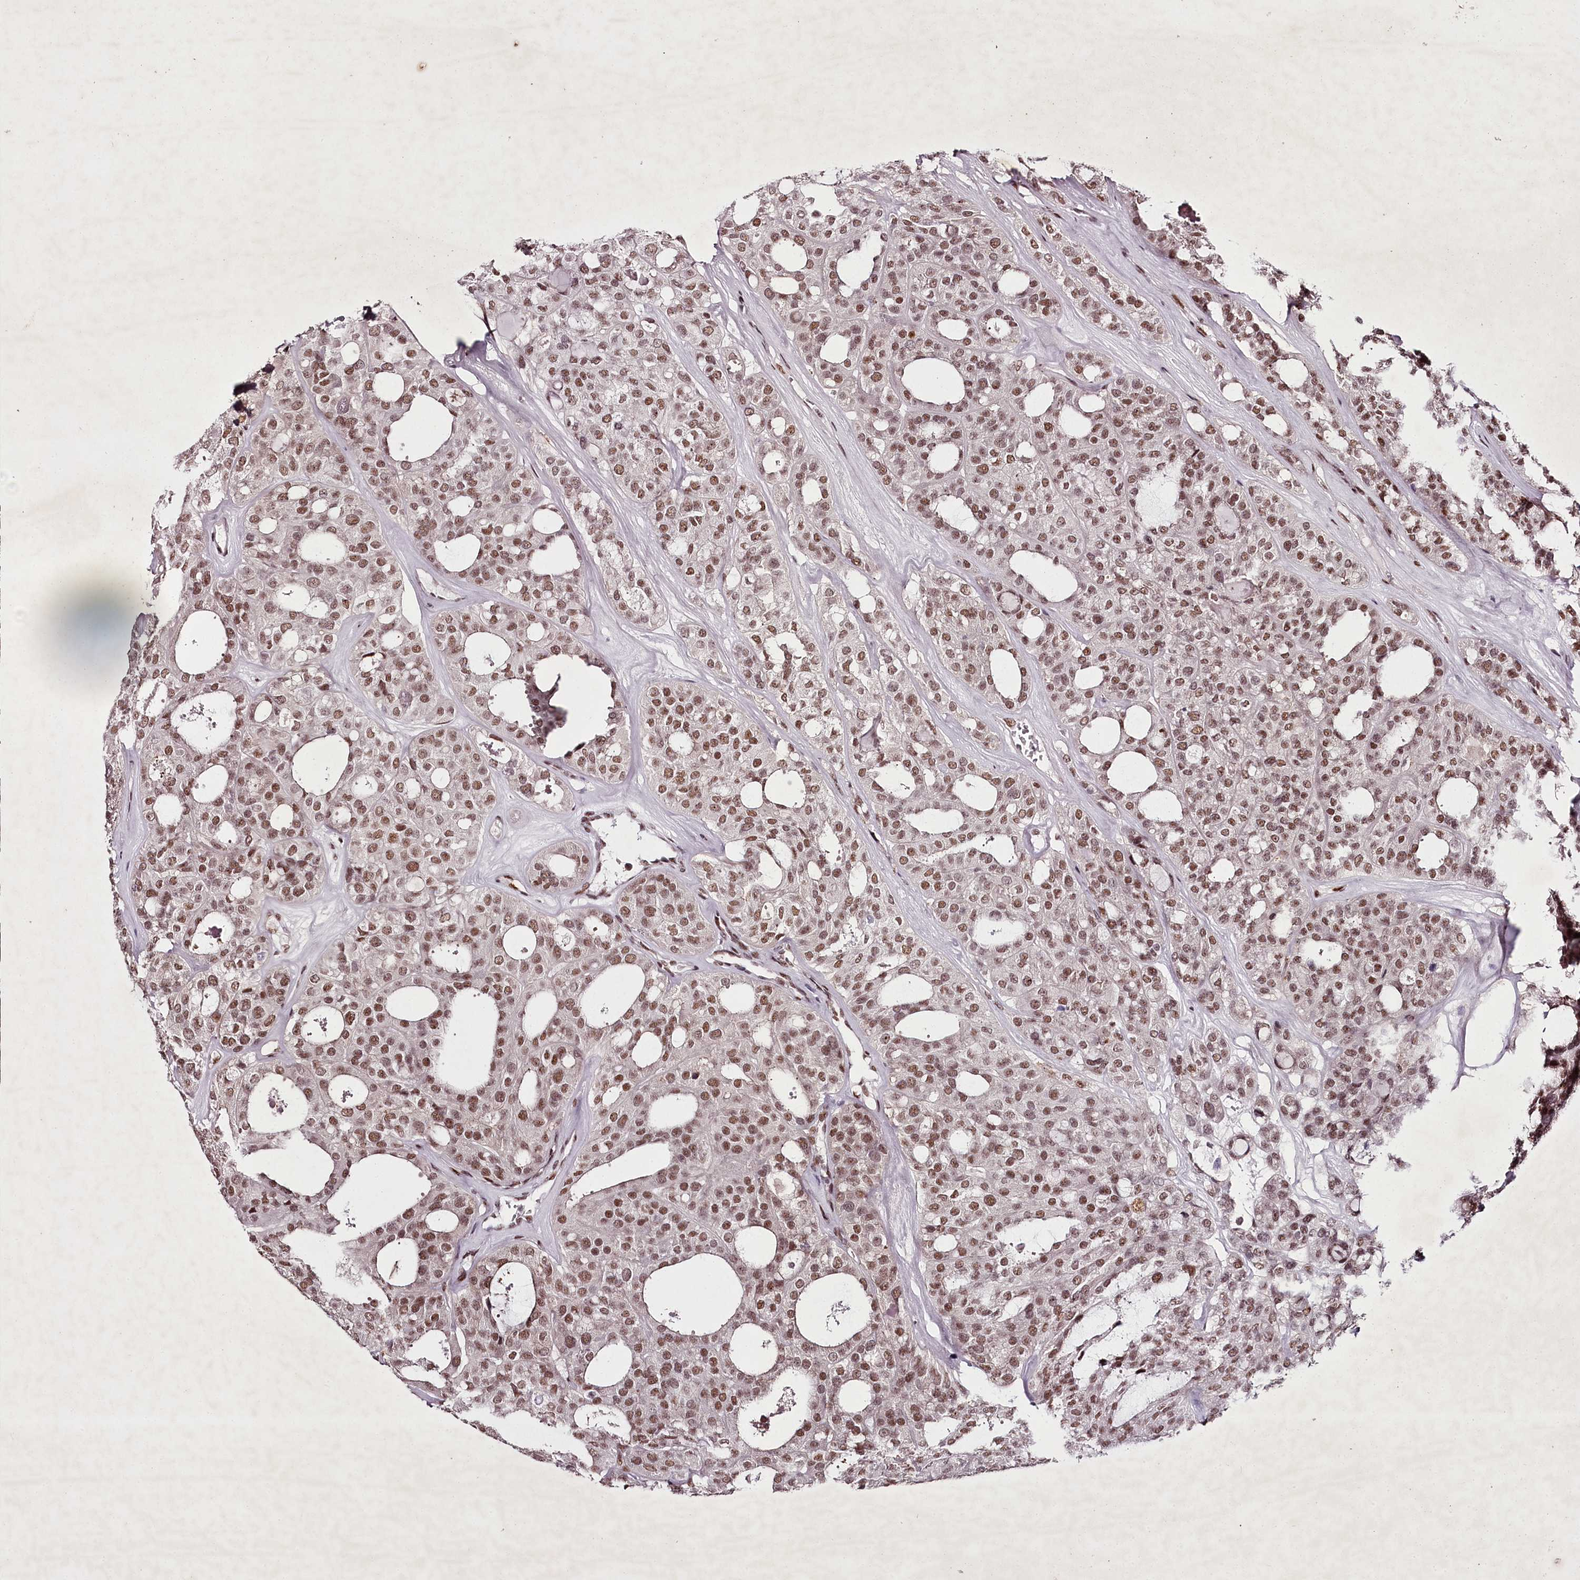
{"staining": {"intensity": "moderate", "quantity": ">75%", "location": "nuclear"}, "tissue": "thyroid cancer", "cell_type": "Tumor cells", "image_type": "cancer", "snomed": [{"axis": "morphology", "description": "Follicular adenoma carcinoma, NOS"}, {"axis": "topography", "description": "Thyroid gland"}], "caption": "An image of thyroid cancer stained for a protein displays moderate nuclear brown staining in tumor cells. The protein of interest is shown in brown color, while the nuclei are stained blue.", "gene": "PSPC1", "patient": {"sex": "male", "age": 75}}